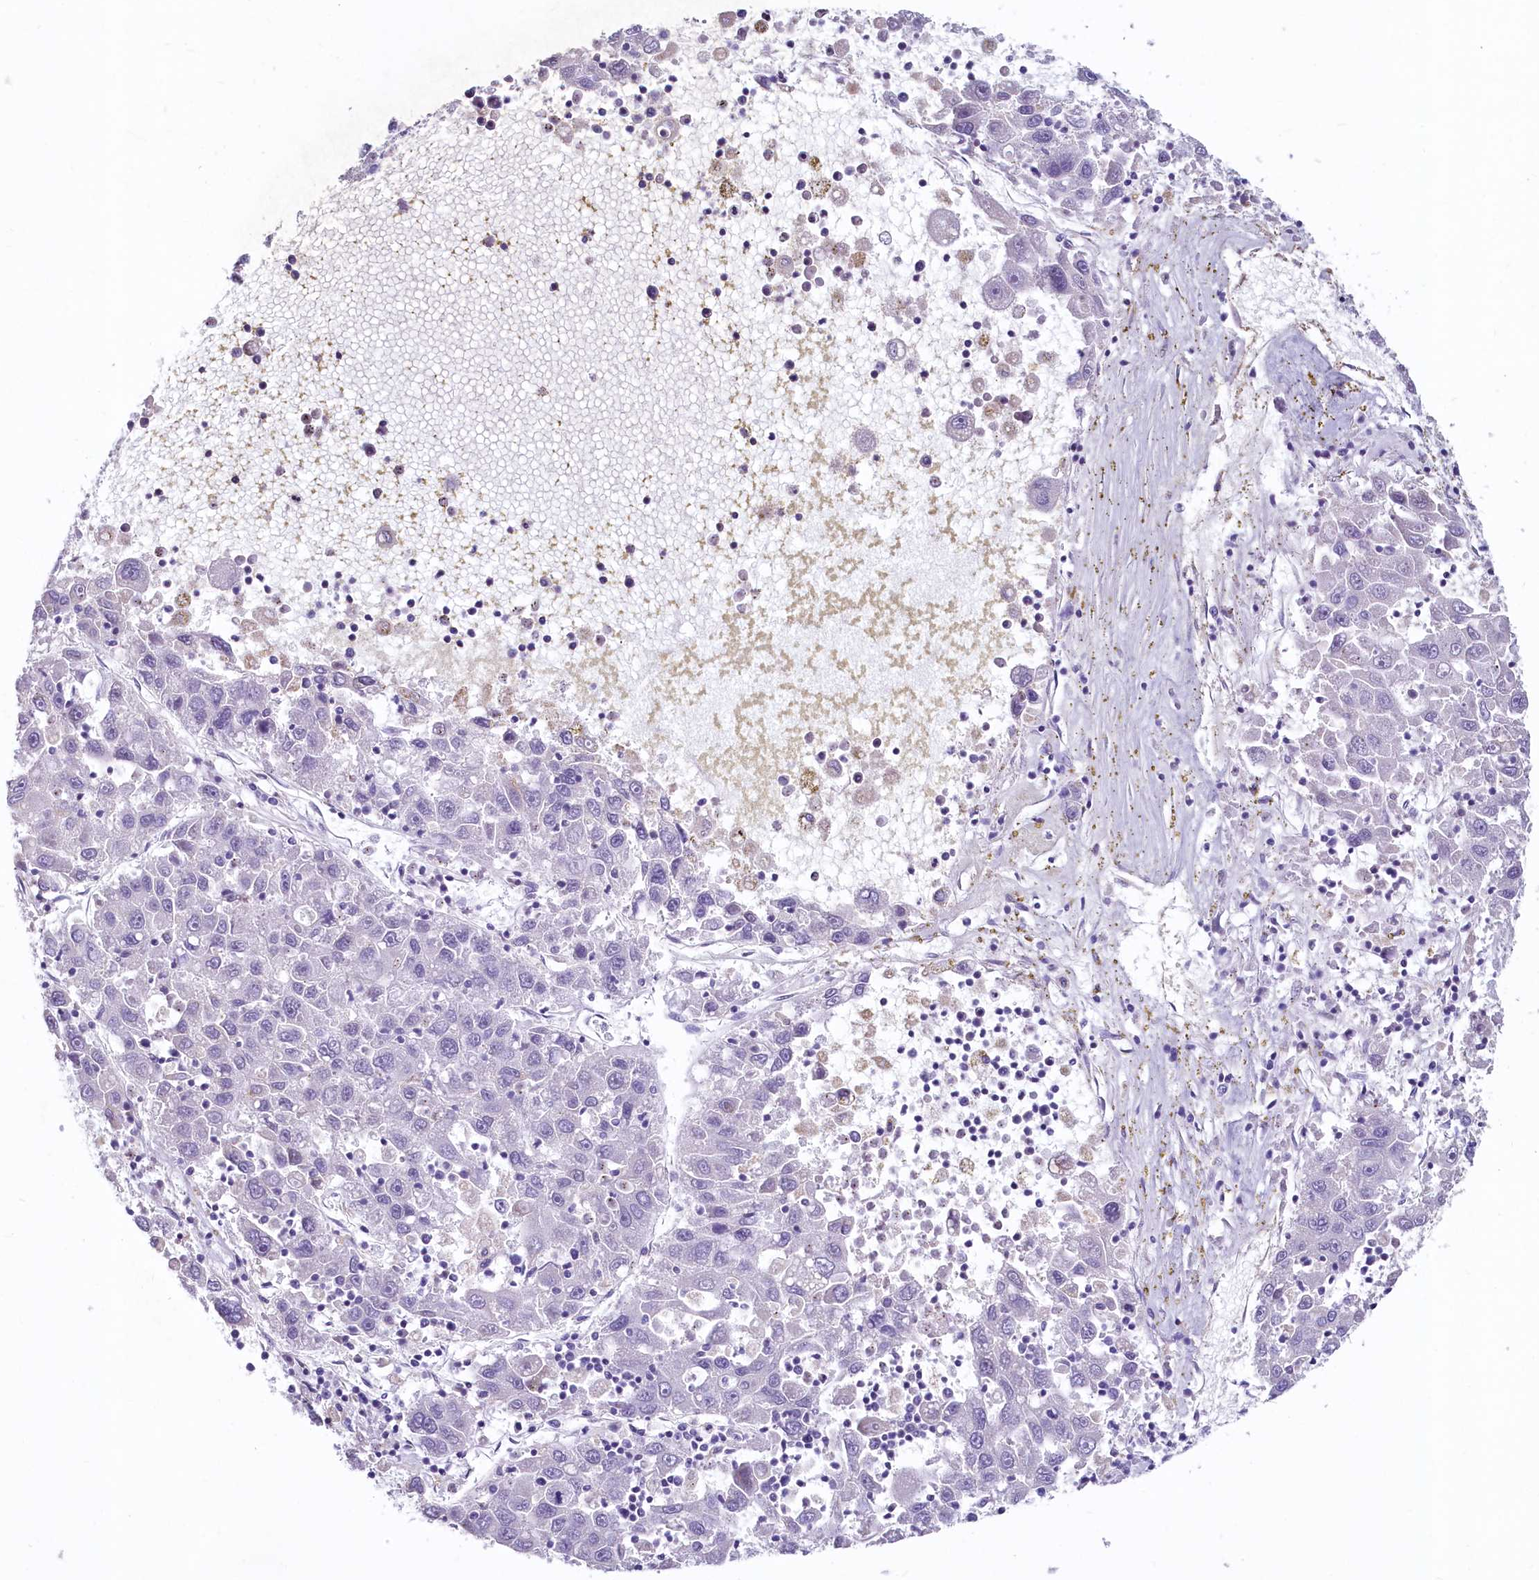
{"staining": {"intensity": "negative", "quantity": "none", "location": "none"}, "tissue": "liver cancer", "cell_type": "Tumor cells", "image_type": "cancer", "snomed": [{"axis": "morphology", "description": "Carcinoma, Hepatocellular, NOS"}, {"axis": "topography", "description": "Liver"}], "caption": "DAB immunohistochemical staining of human liver cancer demonstrates no significant staining in tumor cells.", "gene": "PROCR", "patient": {"sex": "male", "age": 49}}